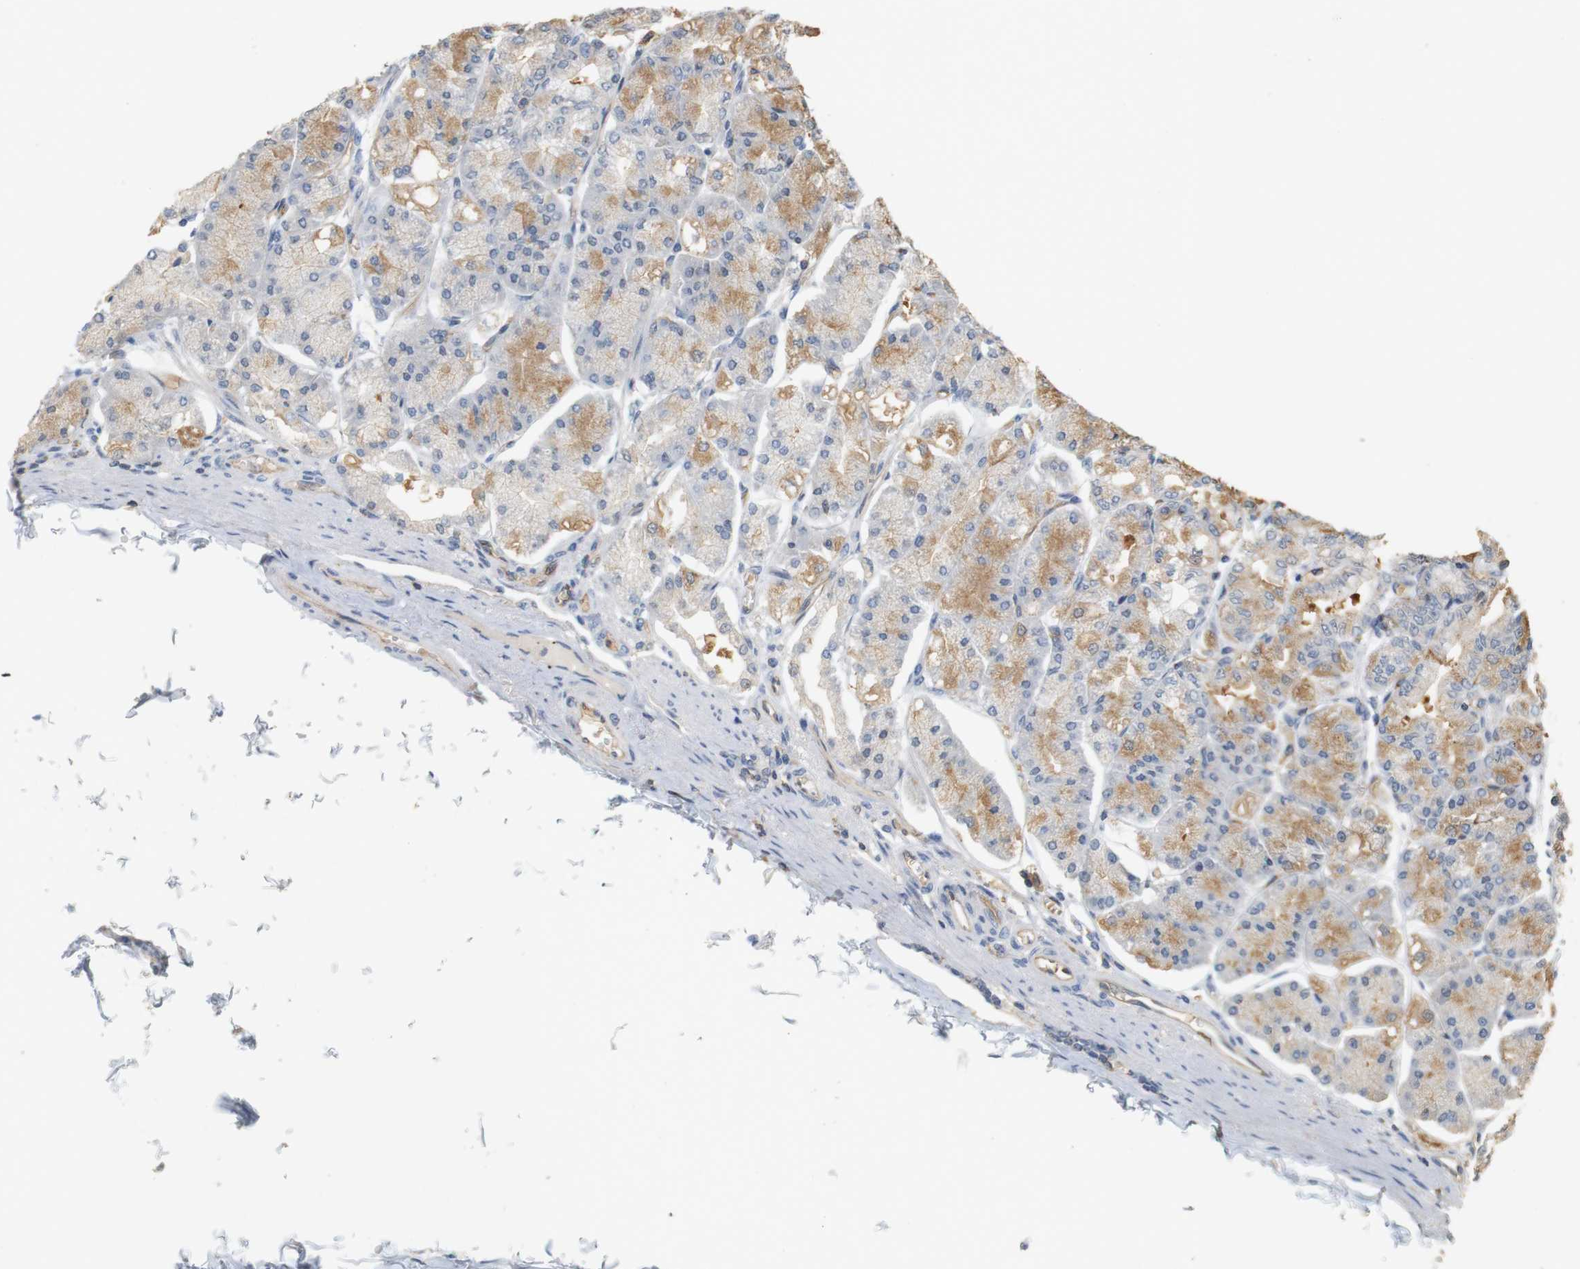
{"staining": {"intensity": "moderate", "quantity": "<25%", "location": "cytoplasmic/membranous"}, "tissue": "stomach", "cell_type": "Glandular cells", "image_type": "normal", "snomed": [{"axis": "morphology", "description": "Normal tissue, NOS"}, {"axis": "topography", "description": "Stomach, lower"}], "caption": "High-power microscopy captured an immunohistochemistry (IHC) histopathology image of unremarkable stomach, revealing moderate cytoplasmic/membranous expression in about <25% of glandular cells. The staining was performed using DAB (3,3'-diaminobenzidine) to visualize the protein expression in brown, while the nuclei were stained in blue with hematoxylin (Magnification: 20x).", "gene": "OSR1", "patient": {"sex": "male", "age": 71}}